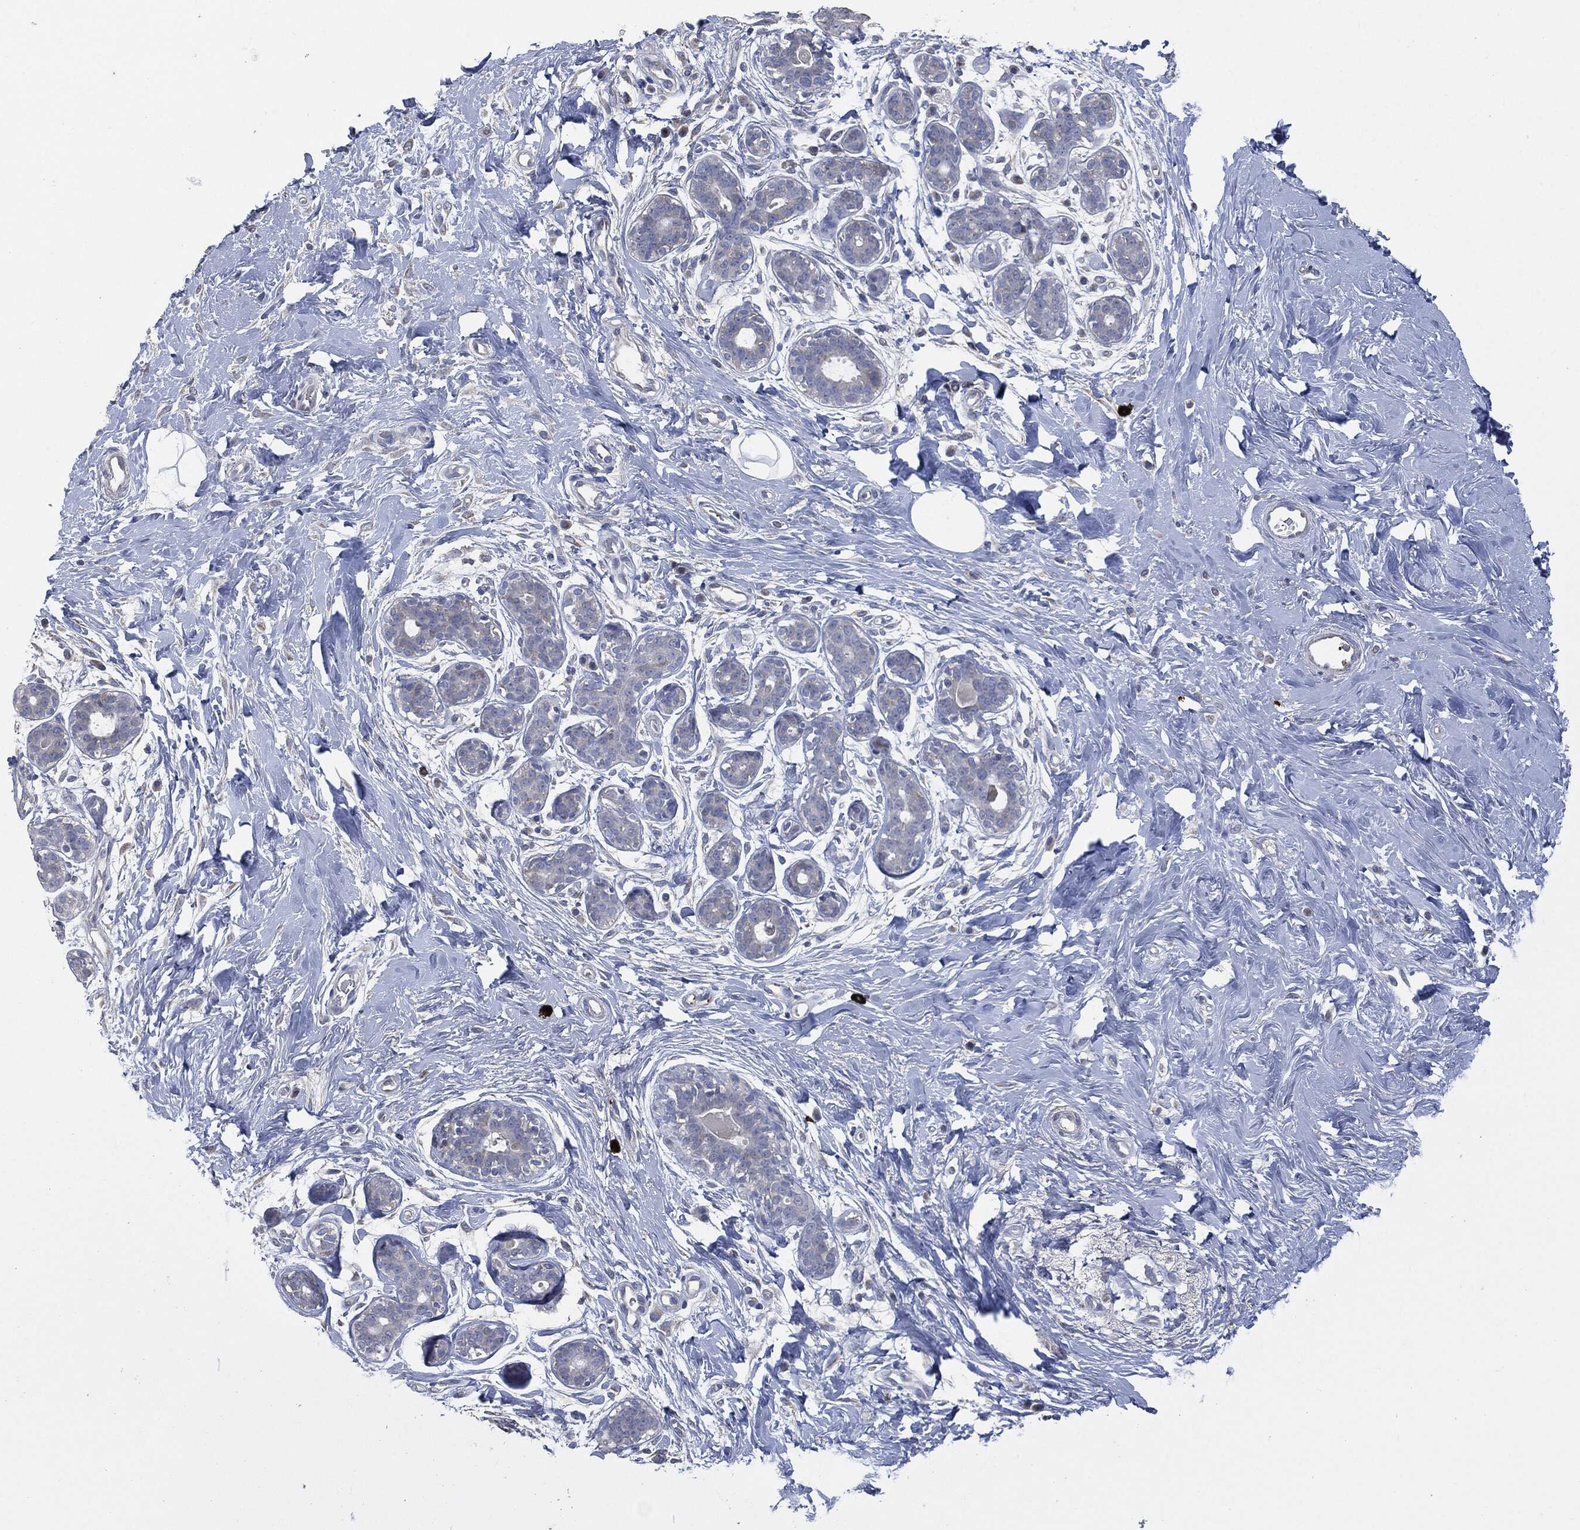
{"staining": {"intensity": "negative", "quantity": "none", "location": "none"}, "tissue": "breast", "cell_type": "Adipocytes", "image_type": "normal", "snomed": [{"axis": "morphology", "description": "Normal tissue, NOS"}, {"axis": "topography", "description": "Breast"}], "caption": "Histopathology image shows no significant protein positivity in adipocytes of unremarkable breast. (Immunohistochemistry (ihc), brightfield microscopy, high magnification).", "gene": "CD33", "patient": {"sex": "female", "age": 43}}